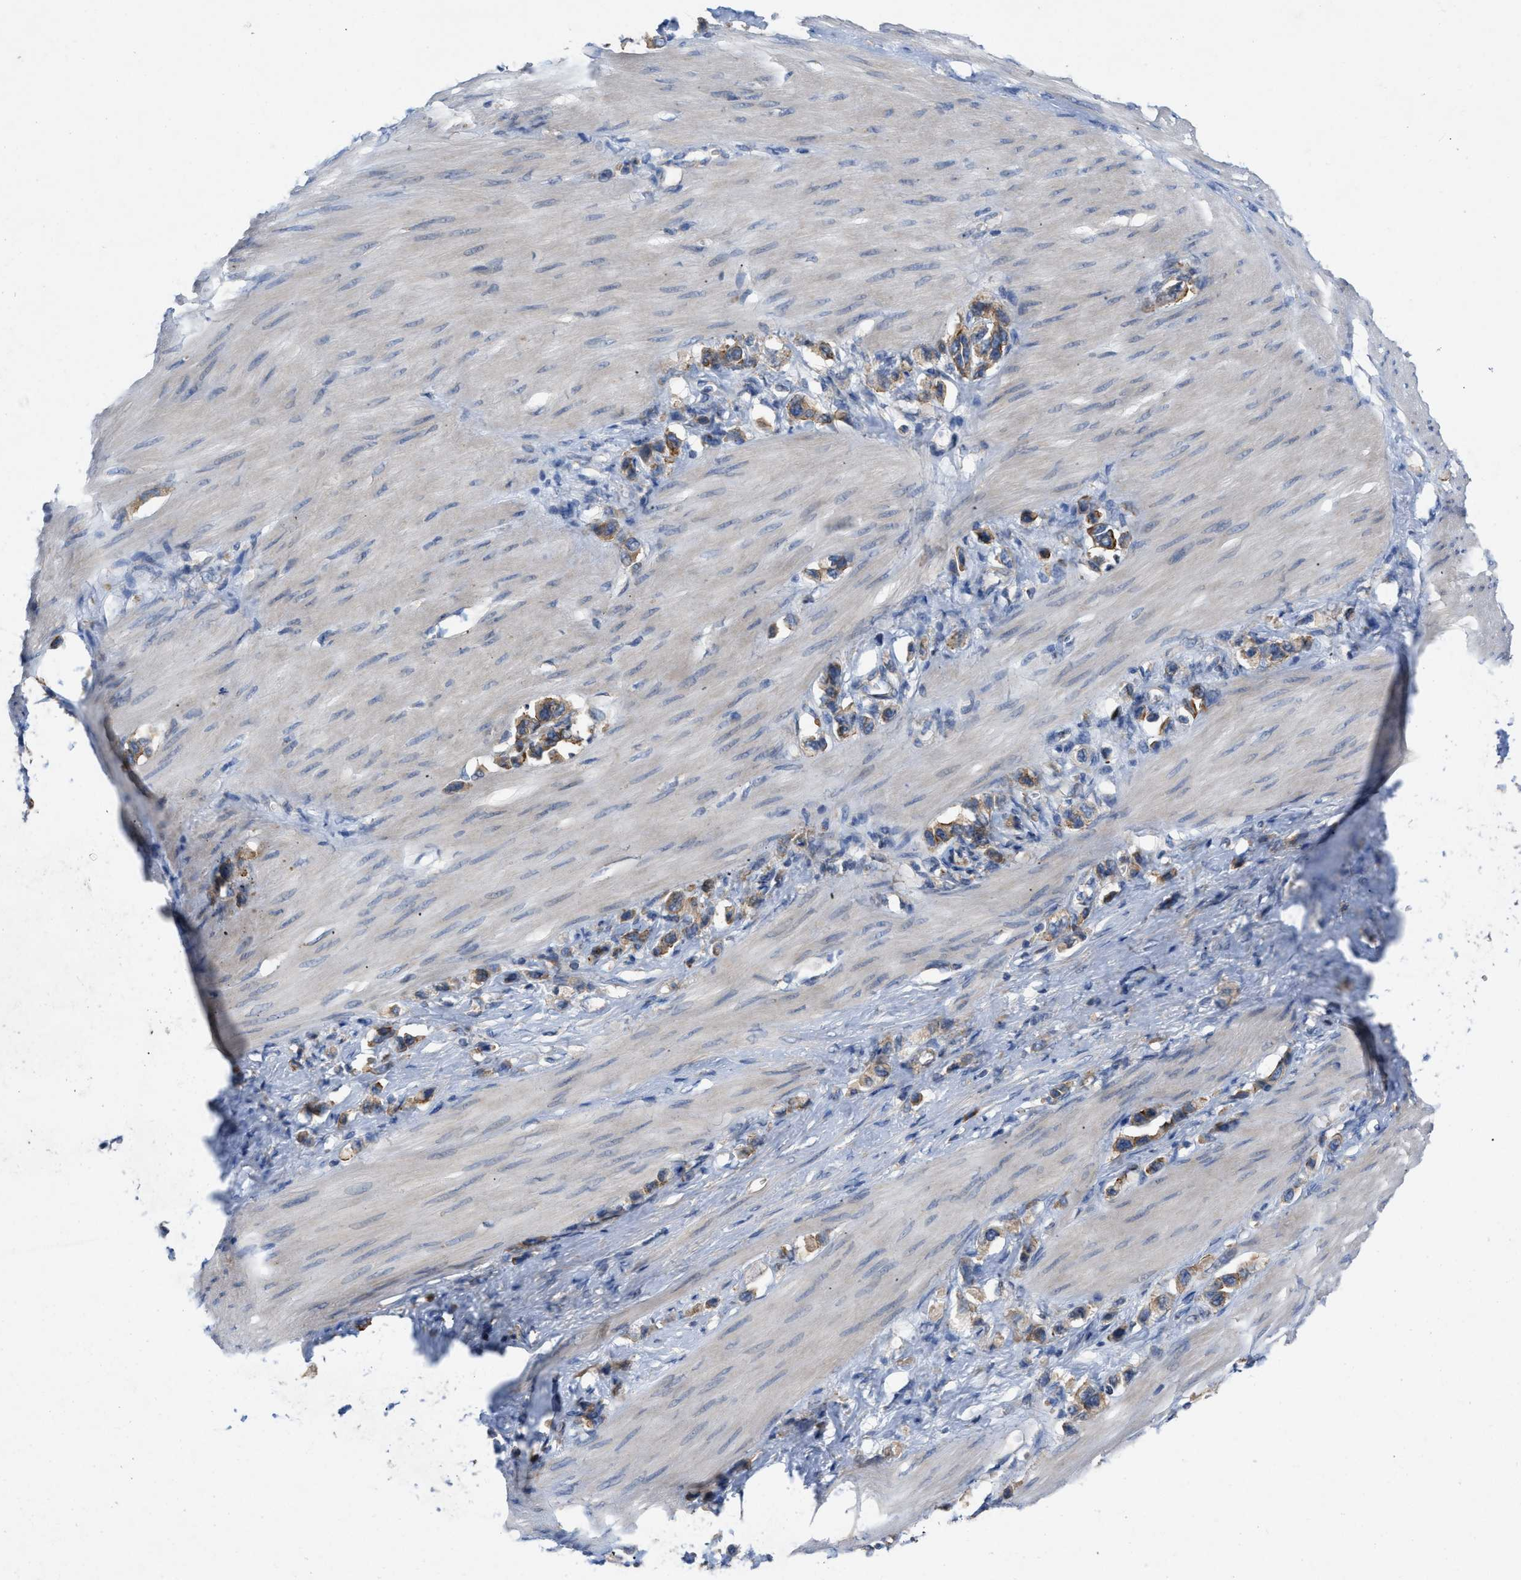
{"staining": {"intensity": "moderate", "quantity": ">75%", "location": "cytoplasmic/membranous"}, "tissue": "stomach cancer", "cell_type": "Tumor cells", "image_type": "cancer", "snomed": [{"axis": "morphology", "description": "Adenocarcinoma, NOS"}, {"axis": "topography", "description": "Stomach"}], "caption": "A high-resolution photomicrograph shows IHC staining of stomach cancer (adenocarcinoma), which shows moderate cytoplasmic/membranous expression in approximately >75% of tumor cells.", "gene": "TMEM131", "patient": {"sex": "female", "age": 65}}